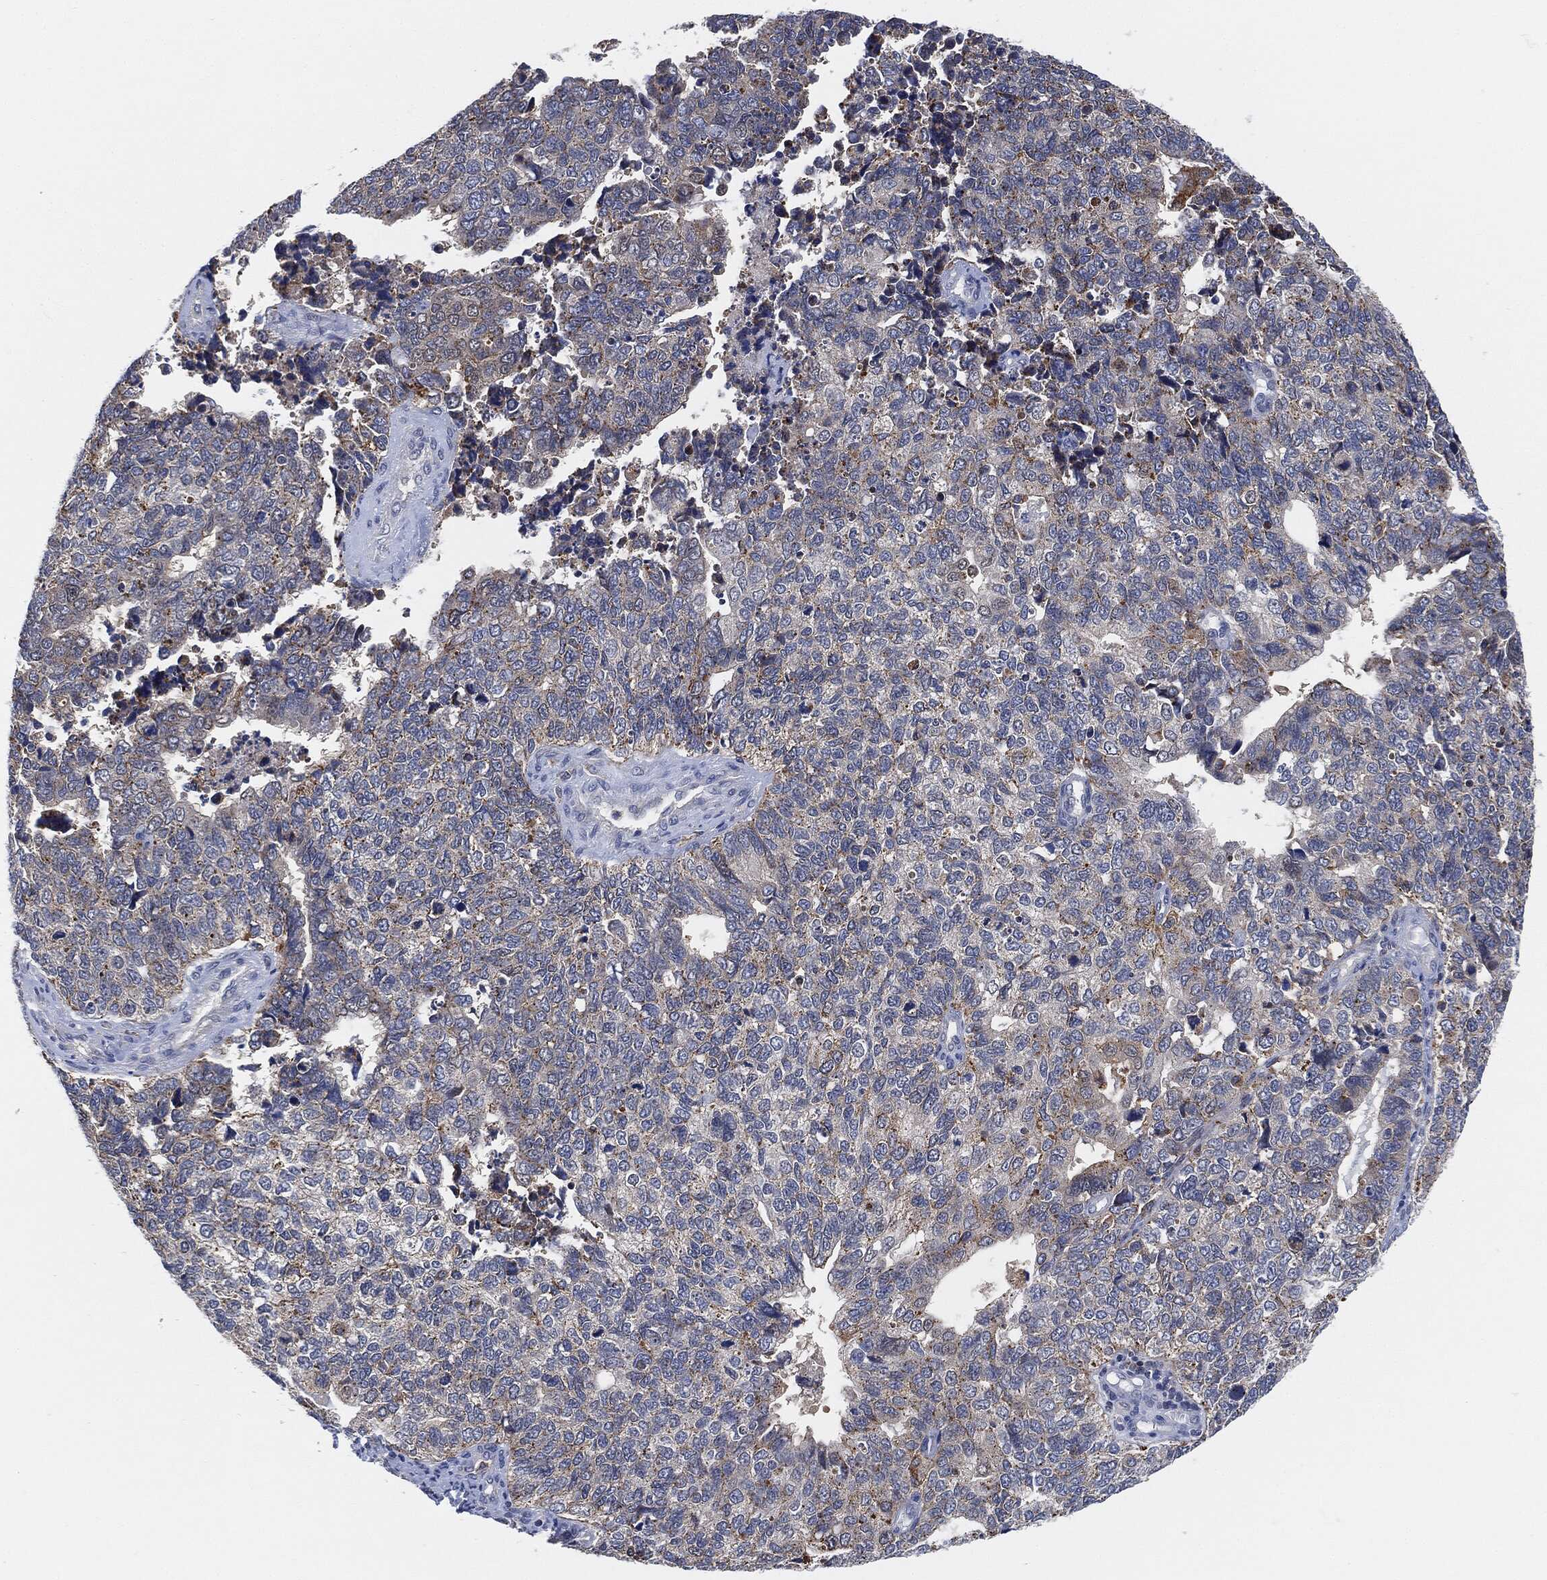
{"staining": {"intensity": "moderate", "quantity": "<25%", "location": "cytoplasmic/membranous"}, "tissue": "cervical cancer", "cell_type": "Tumor cells", "image_type": "cancer", "snomed": [{"axis": "morphology", "description": "Squamous cell carcinoma, NOS"}, {"axis": "topography", "description": "Cervix"}], "caption": "IHC staining of cervical cancer, which shows low levels of moderate cytoplasmic/membranous positivity in about <25% of tumor cells indicating moderate cytoplasmic/membranous protein staining. The staining was performed using DAB (brown) for protein detection and nuclei were counterstained in hematoxylin (blue).", "gene": "VSIG4", "patient": {"sex": "female", "age": 63}}